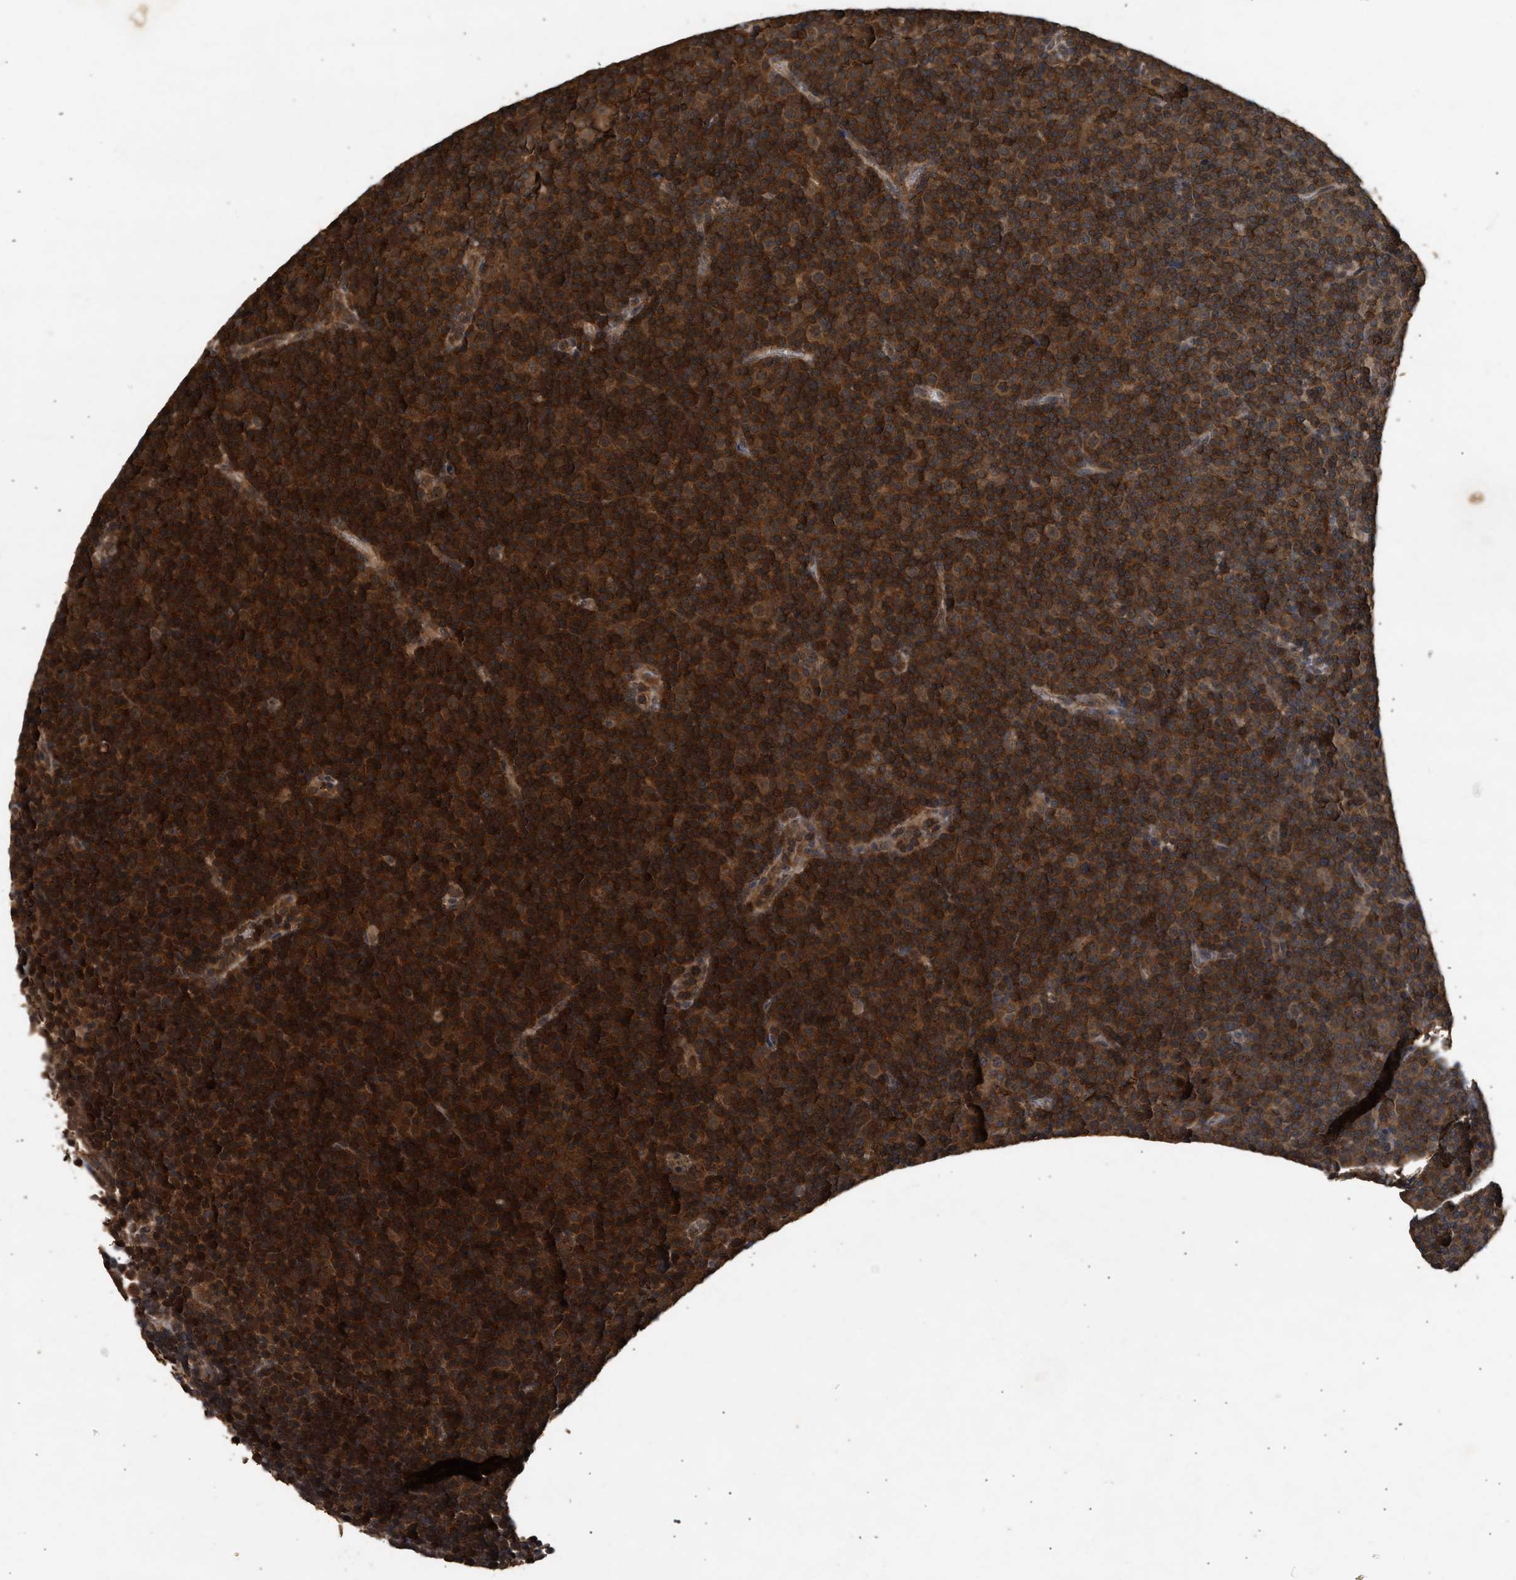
{"staining": {"intensity": "strong", "quantity": ">75%", "location": "cytoplasmic/membranous,nuclear"}, "tissue": "lymphoma", "cell_type": "Tumor cells", "image_type": "cancer", "snomed": [{"axis": "morphology", "description": "Malignant lymphoma, non-Hodgkin's type, Low grade"}, {"axis": "topography", "description": "Lymph node"}], "caption": "The photomicrograph displays a brown stain indicating the presence of a protein in the cytoplasmic/membranous and nuclear of tumor cells in lymphoma. The staining is performed using DAB (3,3'-diaminobenzidine) brown chromogen to label protein expression. The nuclei are counter-stained blue using hematoxylin.", "gene": "FITM1", "patient": {"sex": "female", "age": 67}}